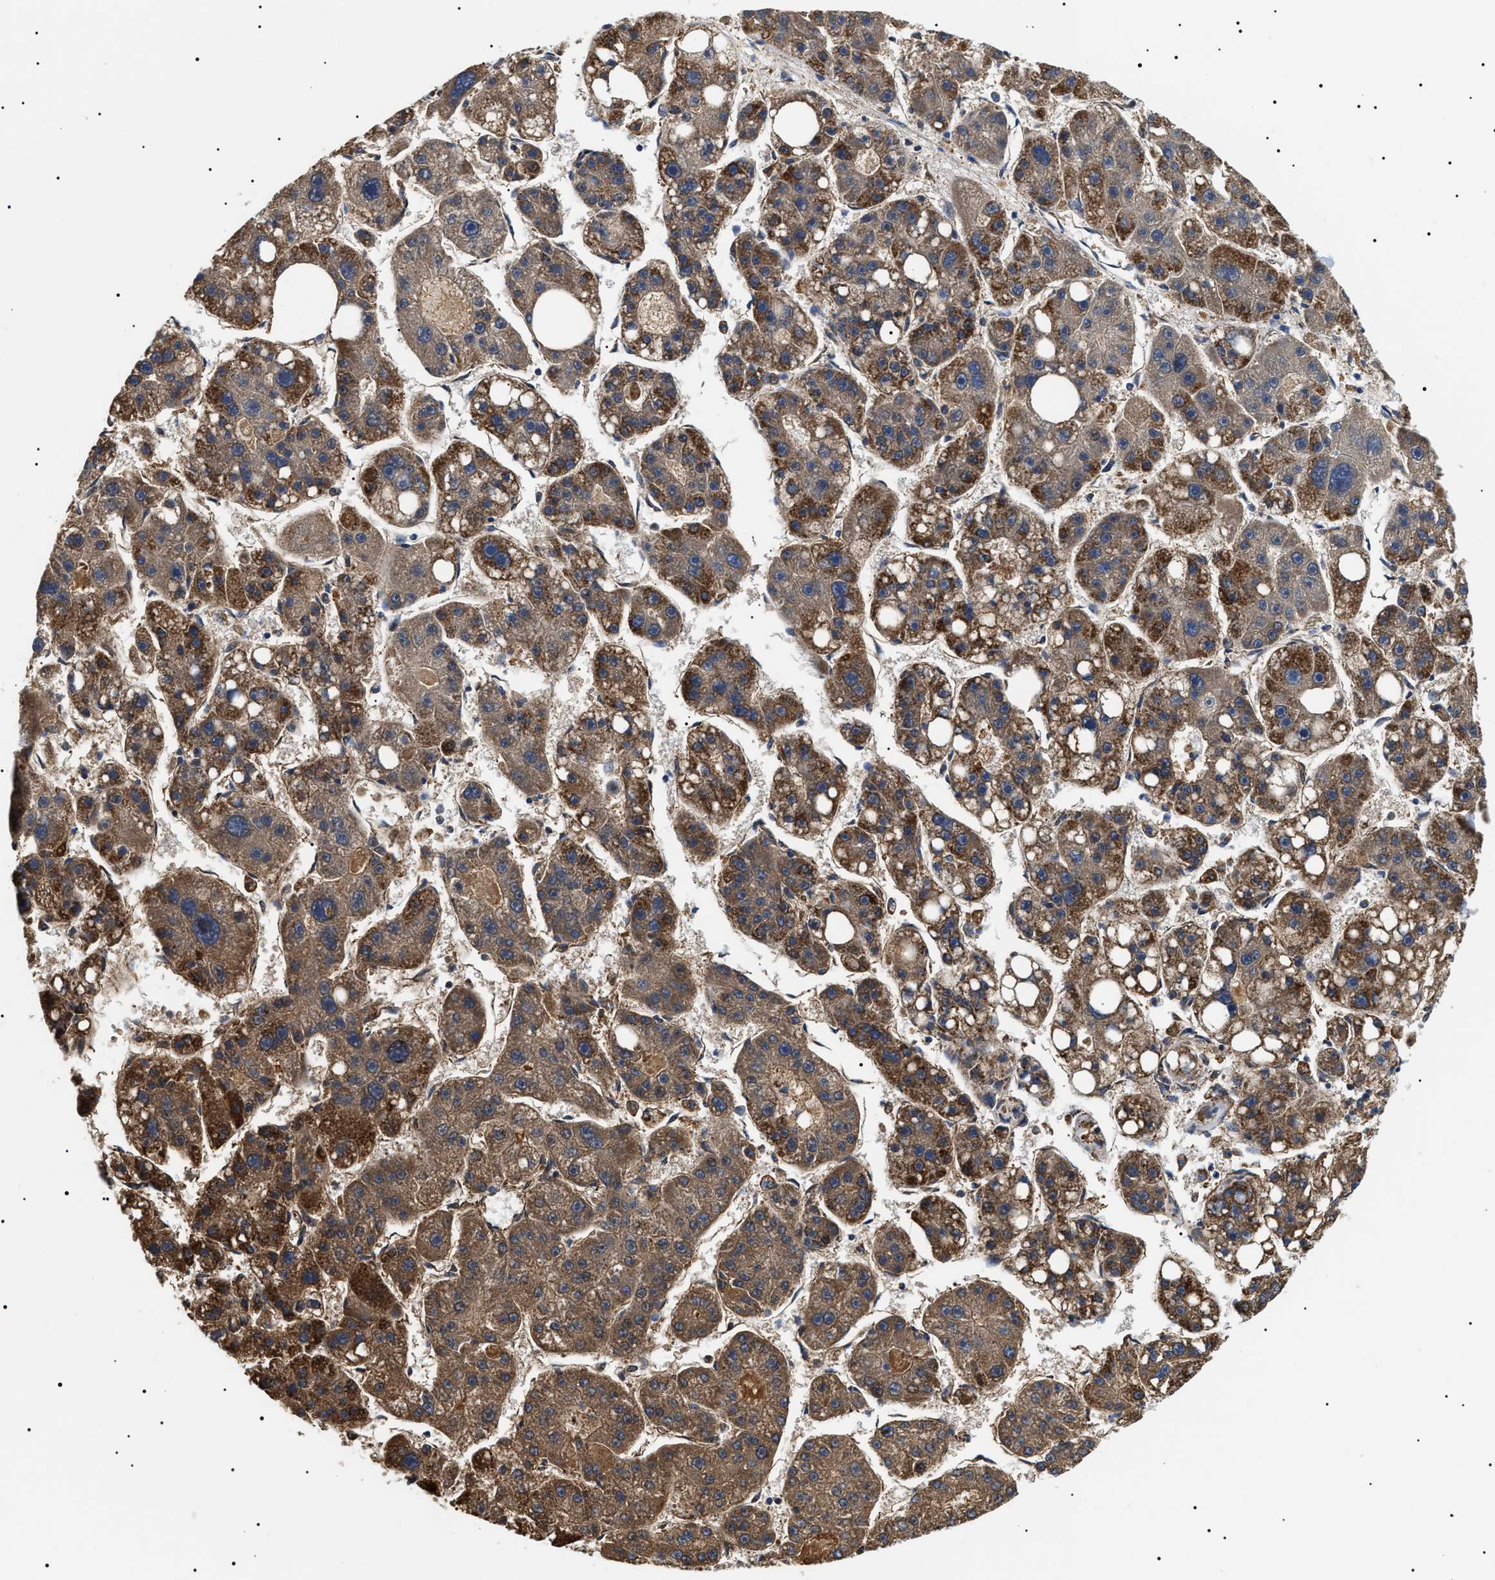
{"staining": {"intensity": "strong", "quantity": ">75%", "location": "cytoplasmic/membranous"}, "tissue": "liver cancer", "cell_type": "Tumor cells", "image_type": "cancer", "snomed": [{"axis": "morphology", "description": "Carcinoma, Hepatocellular, NOS"}, {"axis": "topography", "description": "Liver"}], "caption": "Protein expression analysis of liver cancer (hepatocellular carcinoma) demonstrates strong cytoplasmic/membranous staining in about >75% of tumor cells. (IHC, brightfield microscopy, high magnification).", "gene": "OXSM", "patient": {"sex": "female", "age": 61}}